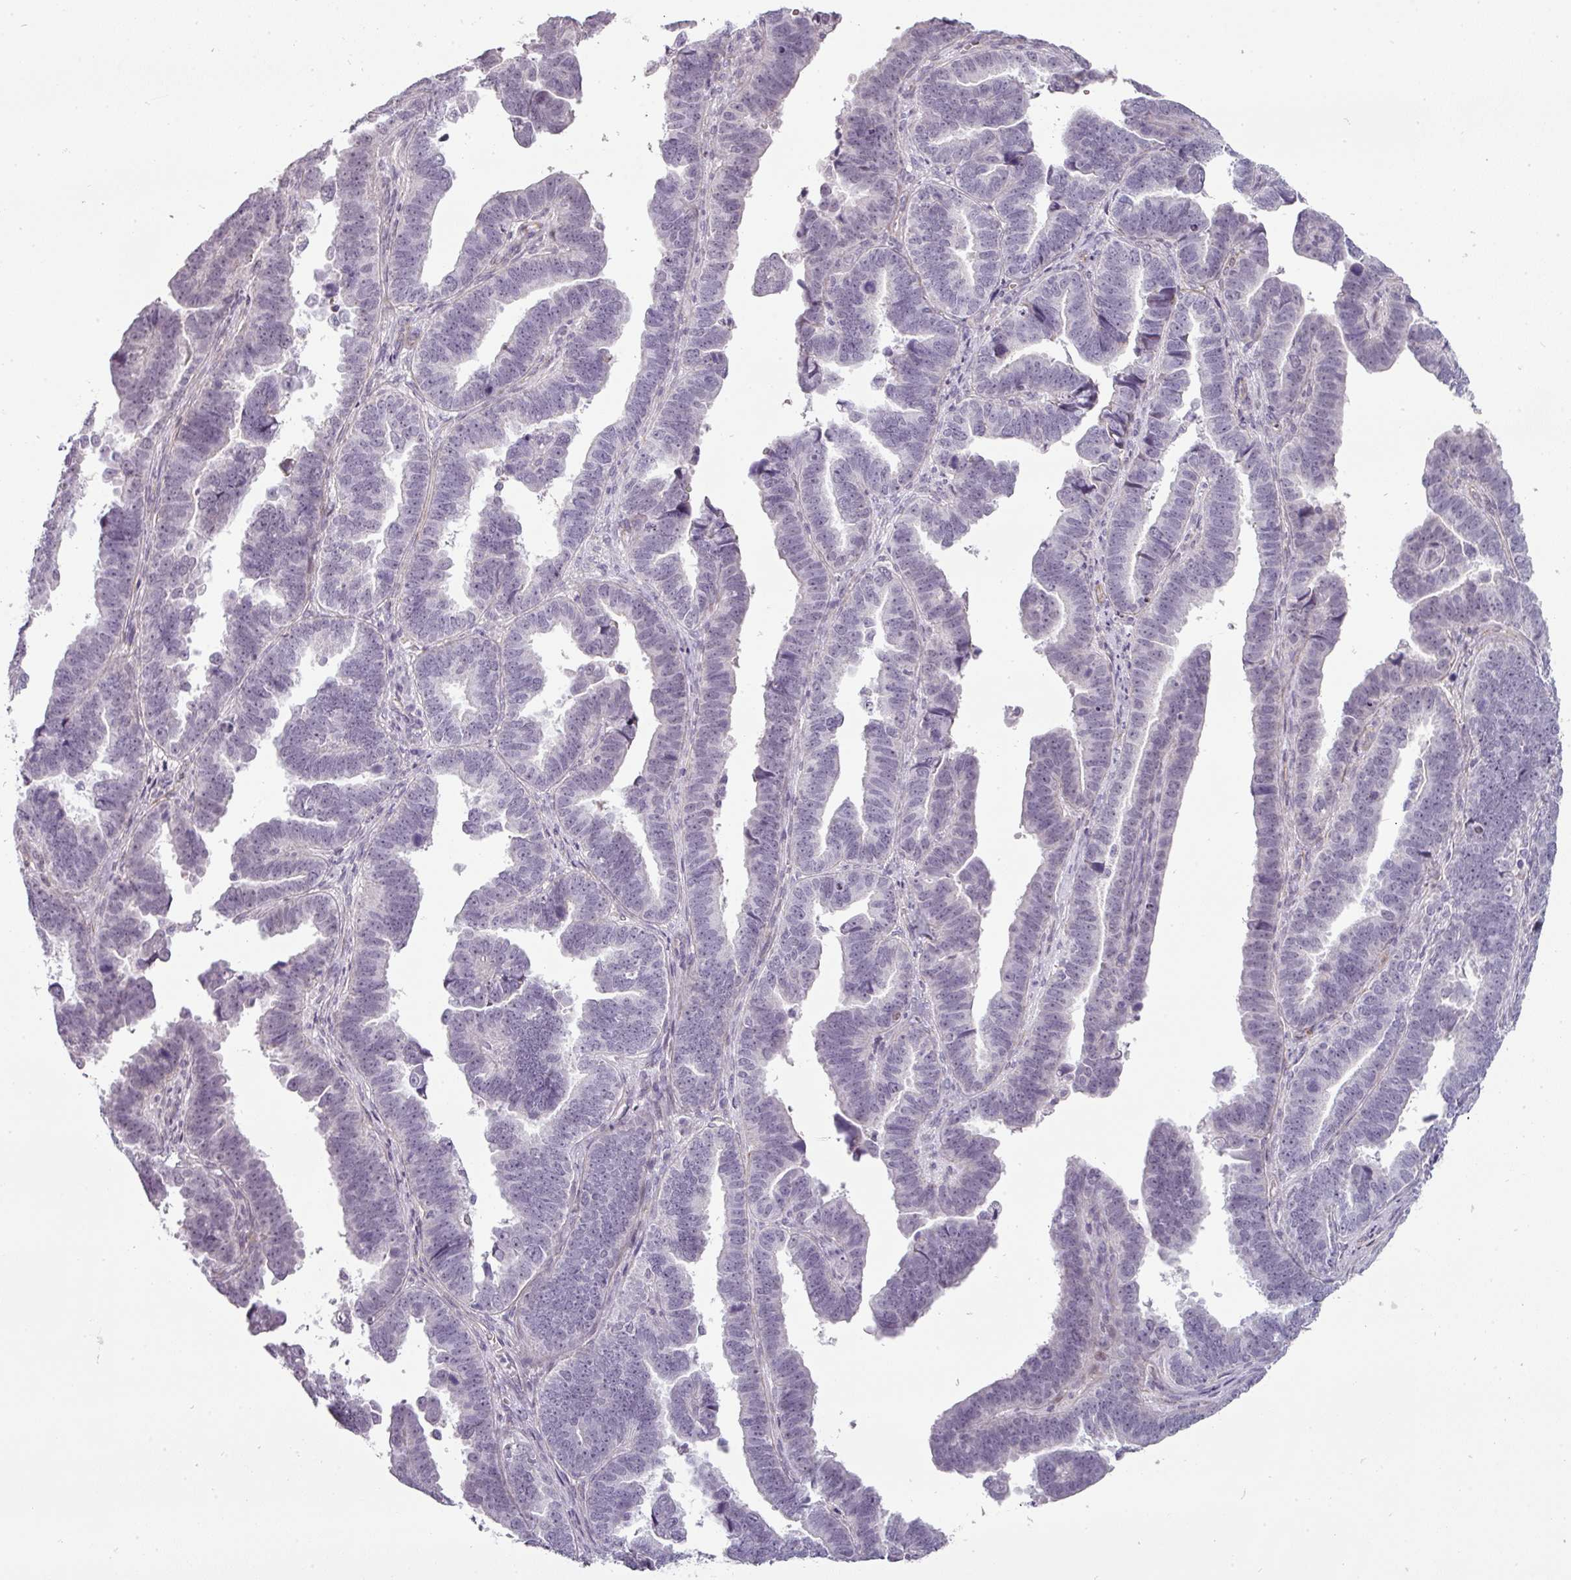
{"staining": {"intensity": "negative", "quantity": "none", "location": "none"}, "tissue": "endometrial cancer", "cell_type": "Tumor cells", "image_type": "cancer", "snomed": [{"axis": "morphology", "description": "Adenocarcinoma, NOS"}, {"axis": "topography", "description": "Endometrium"}], "caption": "Tumor cells show no significant protein expression in adenocarcinoma (endometrial). Nuclei are stained in blue.", "gene": "CHRDL1", "patient": {"sex": "female", "age": 75}}